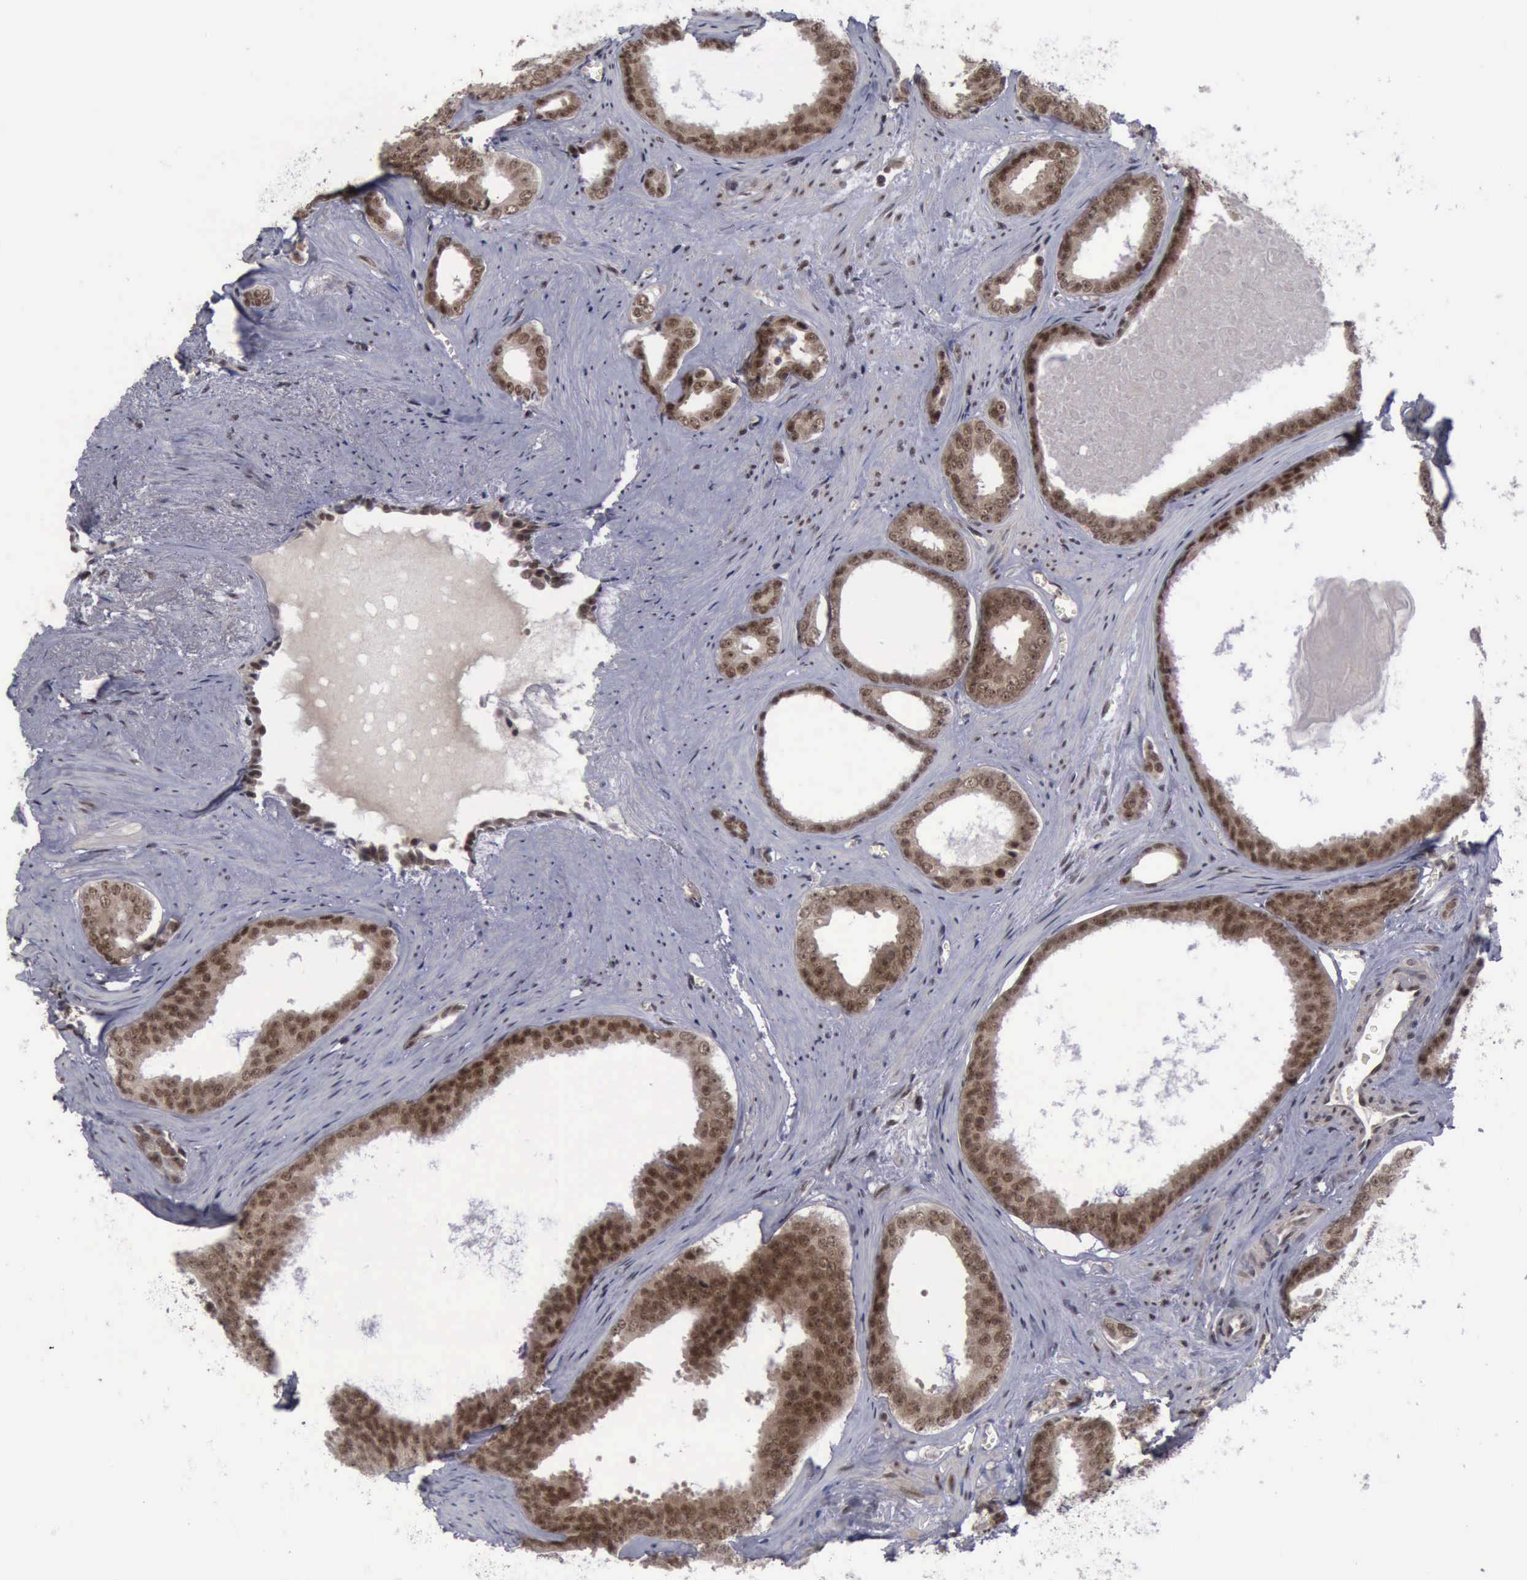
{"staining": {"intensity": "strong", "quantity": ">75%", "location": "cytoplasmic/membranous,nuclear"}, "tissue": "prostate cancer", "cell_type": "Tumor cells", "image_type": "cancer", "snomed": [{"axis": "morphology", "description": "Adenocarcinoma, Medium grade"}, {"axis": "topography", "description": "Prostate"}], "caption": "Approximately >75% of tumor cells in prostate medium-grade adenocarcinoma show strong cytoplasmic/membranous and nuclear protein staining as visualized by brown immunohistochemical staining.", "gene": "ATM", "patient": {"sex": "male", "age": 79}}